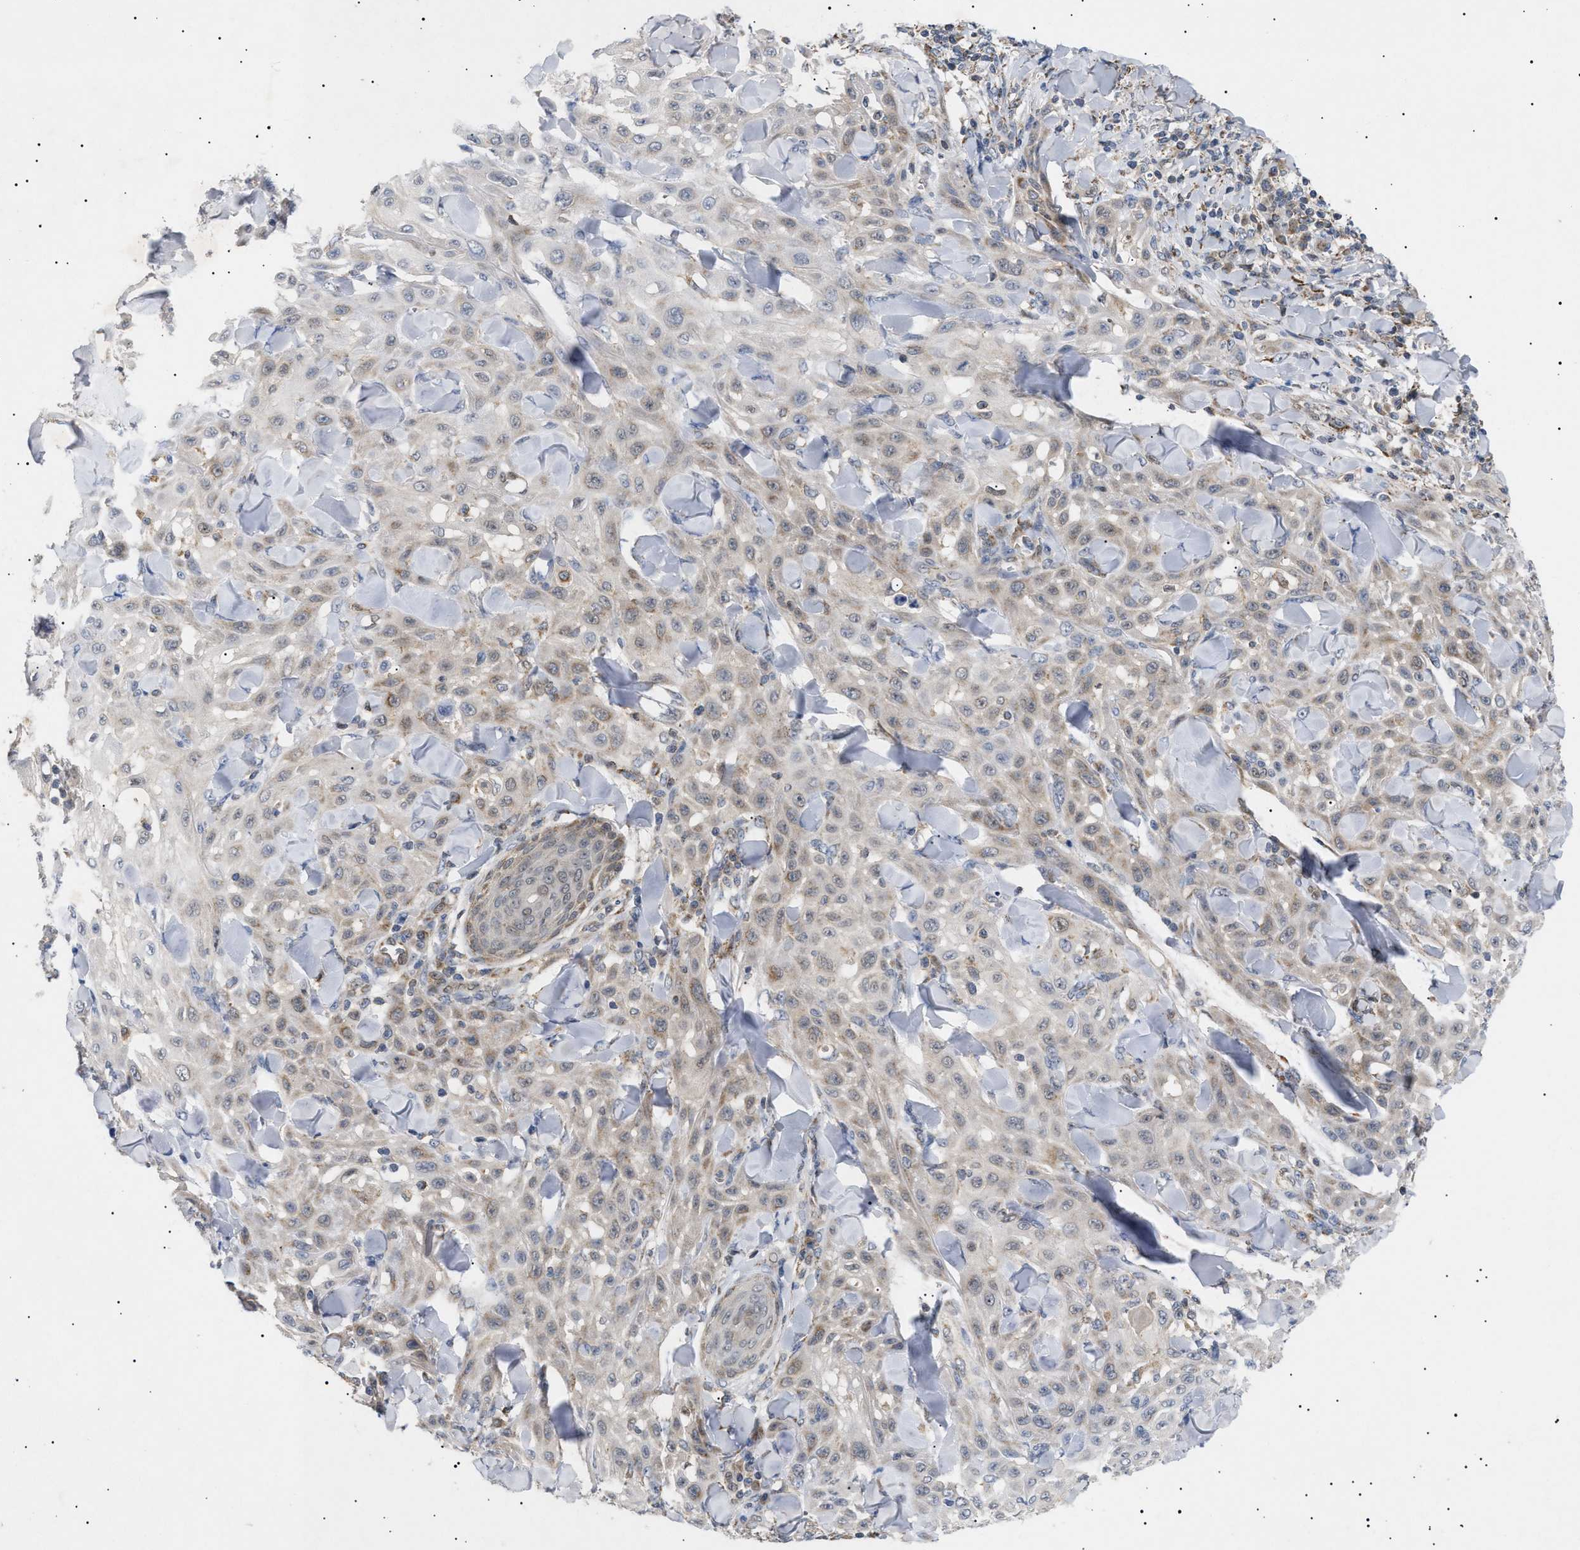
{"staining": {"intensity": "weak", "quantity": "25%-75%", "location": "cytoplasmic/membranous,nuclear"}, "tissue": "skin cancer", "cell_type": "Tumor cells", "image_type": "cancer", "snomed": [{"axis": "morphology", "description": "Squamous cell carcinoma, NOS"}, {"axis": "topography", "description": "Skin"}], "caption": "There is low levels of weak cytoplasmic/membranous and nuclear positivity in tumor cells of skin cancer (squamous cell carcinoma), as demonstrated by immunohistochemical staining (brown color).", "gene": "SIRT5", "patient": {"sex": "male", "age": 24}}